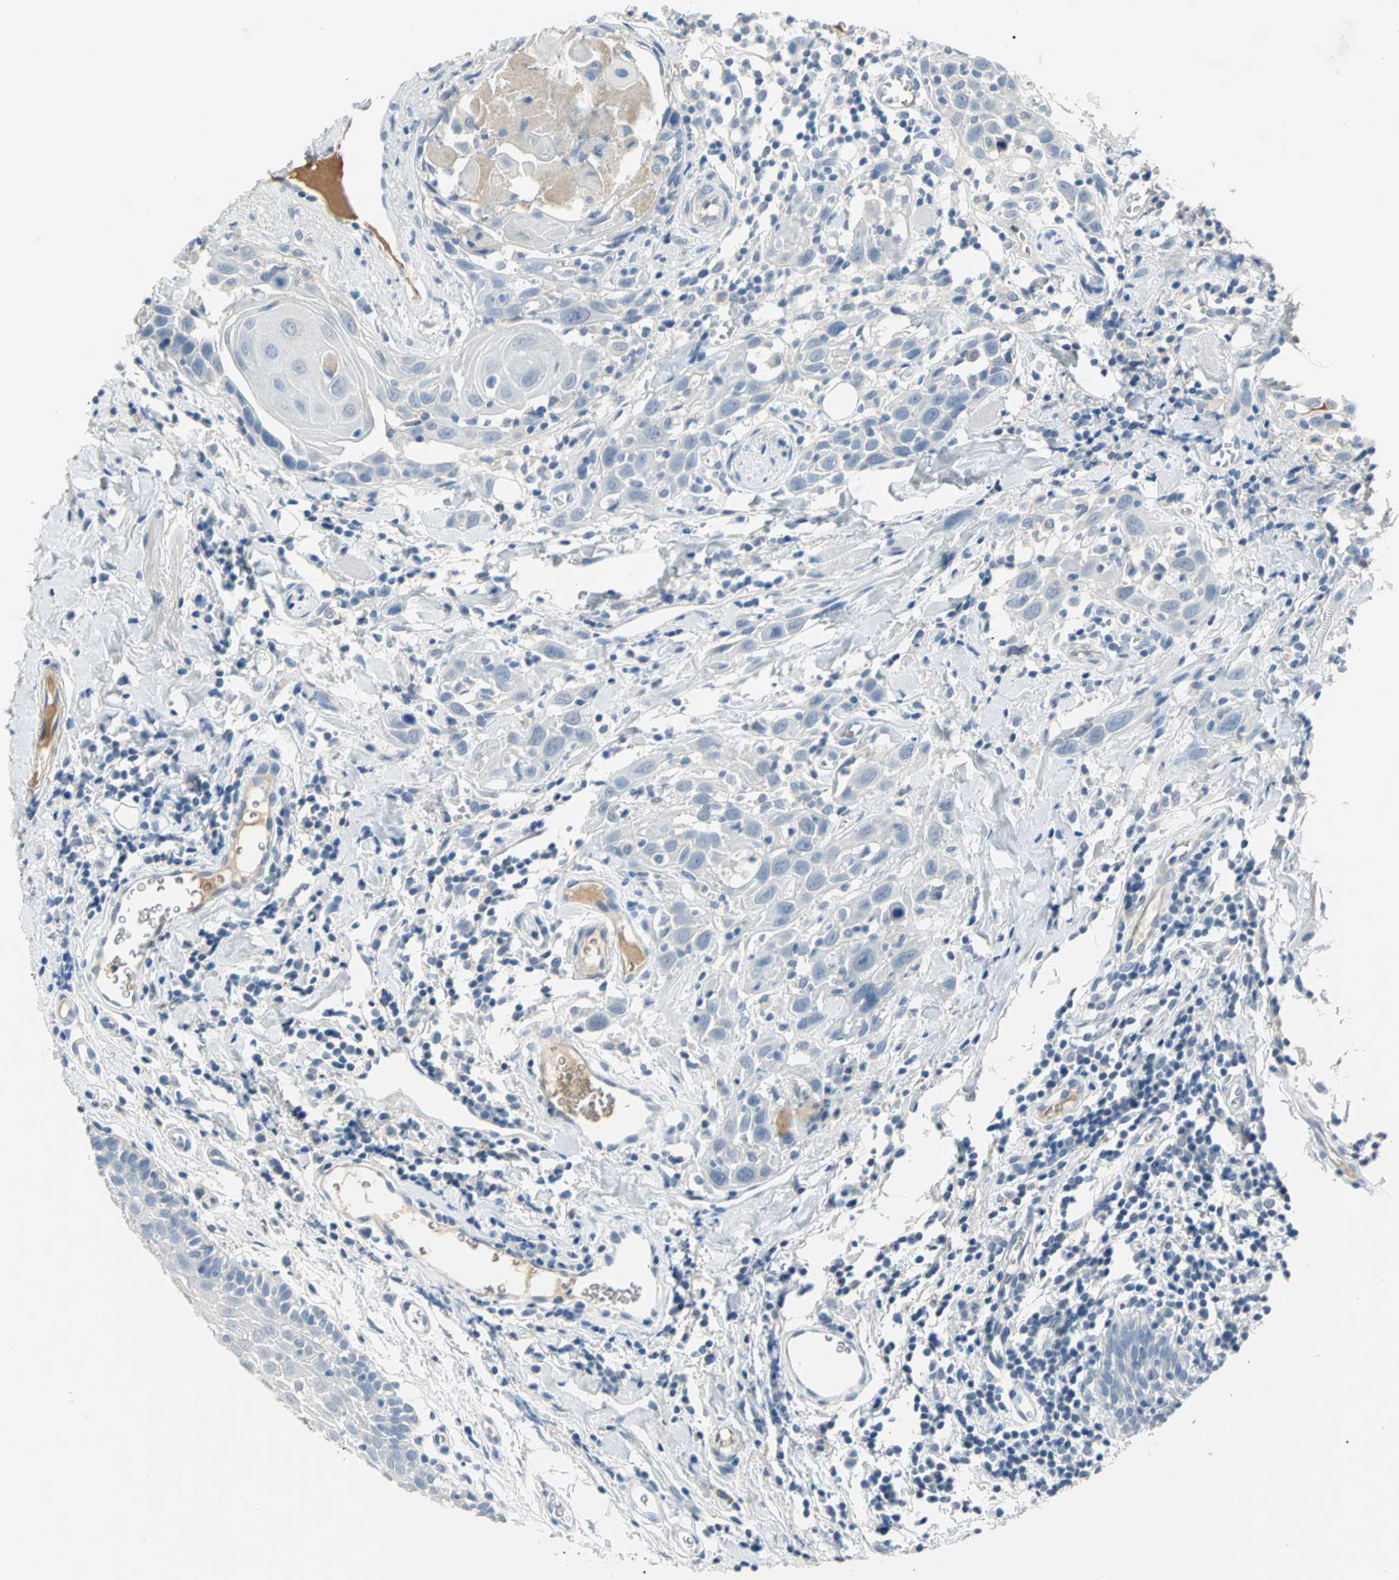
{"staining": {"intensity": "negative", "quantity": "none", "location": "none"}, "tissue": "head and neck cancer", "cell_type": "Tumor cells", "image_type": "cancer", "snomed": [{"axis": "morphology", "description": "Squamous cell carcinoma, NOS"}, {"axis": "topography", "description": "Oral tissue"}, {"axis": "topography", "description": "Head-Neck"}], "caption": "Tumor cells are negative for brown protein staining in head and neck cancer (squamous cell carcinoma). (DAB immunohistochemistry, high magnification).", "gene": "ZIC1", "patient": {"sex": "female", "age": 50}}